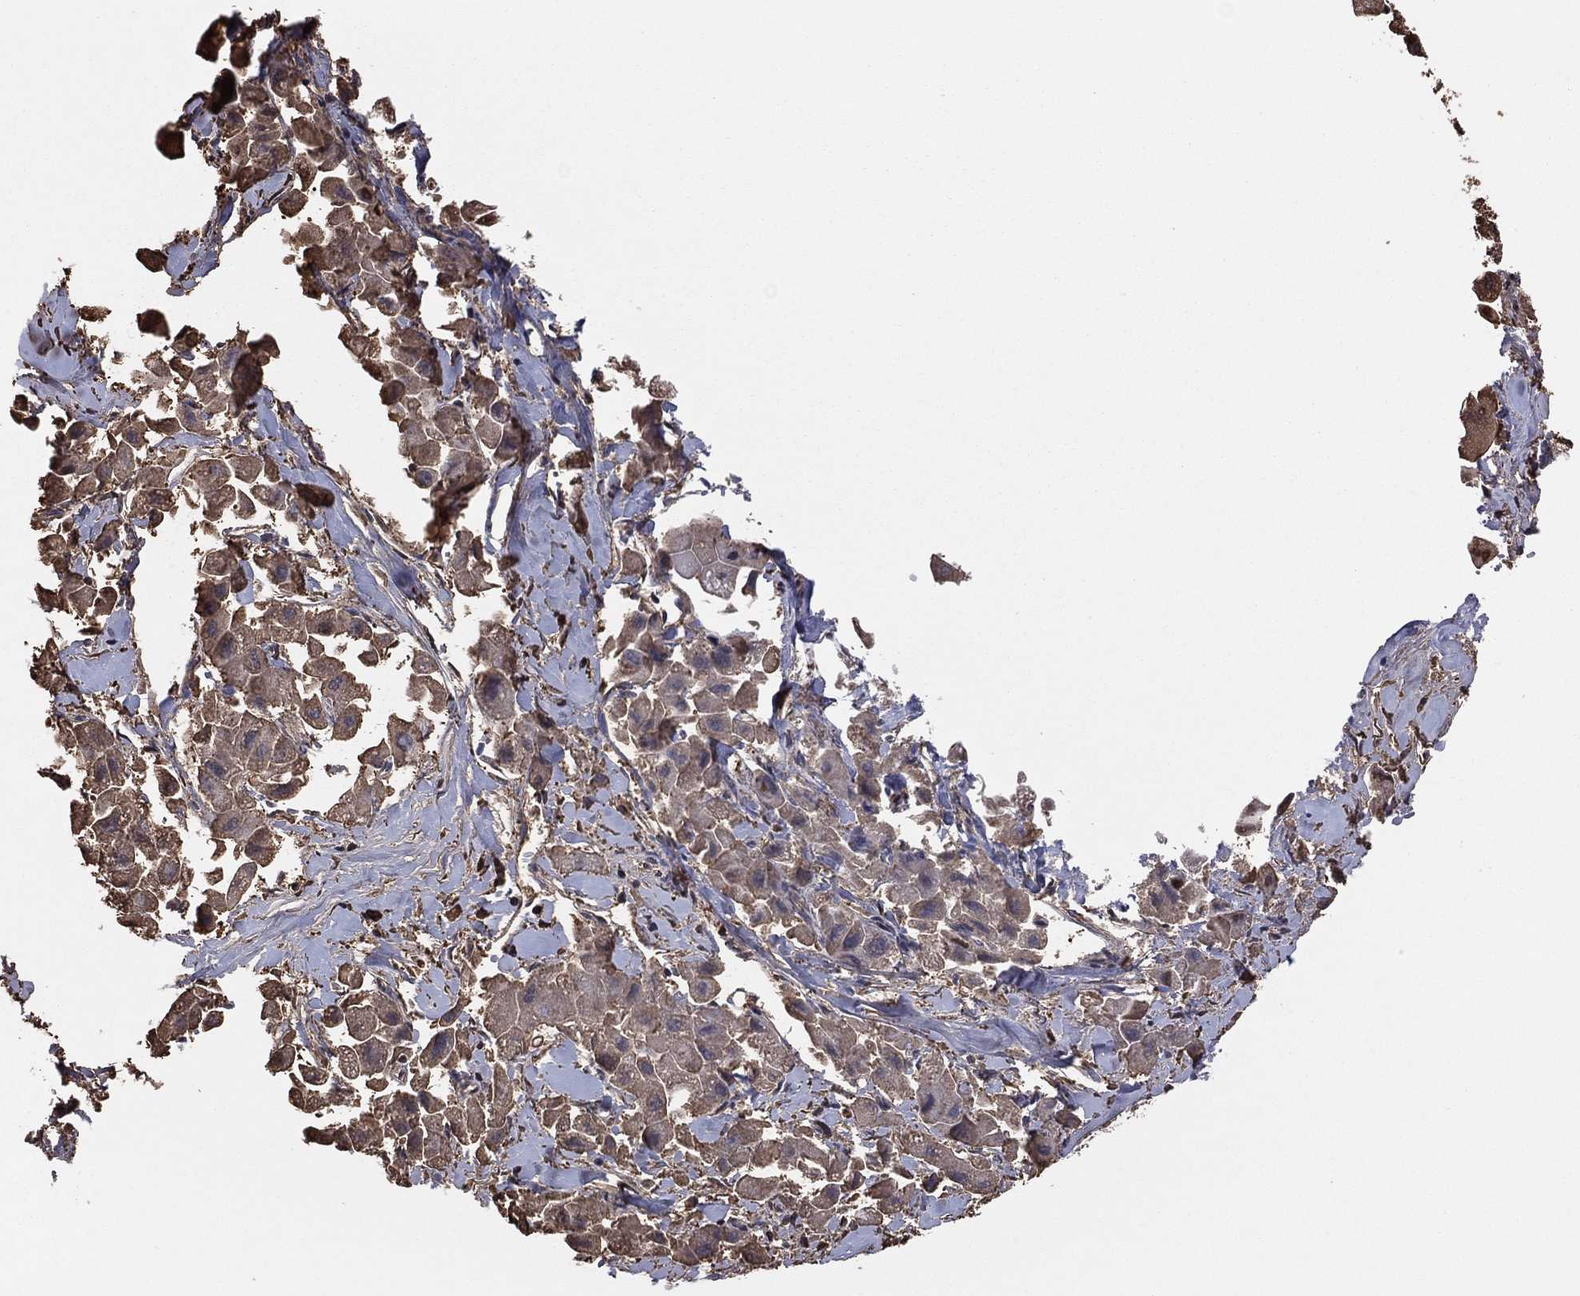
{"staining": {"intensity": "moderate", "quantity": "25%-75%", "location": "cytoplasmic/membranous"}, "tissue": "liver cancer", "cell_type": "Tumor cells", "image_type": "cancer", "snomed": [{"axis": "morphology", "description": "Carcinoma, Hepatocellular, NOS"}, {"axis": "topography", "description": "Liver"}], "caption": "Immunohistochemical staining of liver cancer demonstrates medium levels of moderate cytoplasmic/membranous protein expression in approximately 25%-75% of tumor cells.", "gene": "GAPDH", "patient": {"sex": "male", "age": 24}}